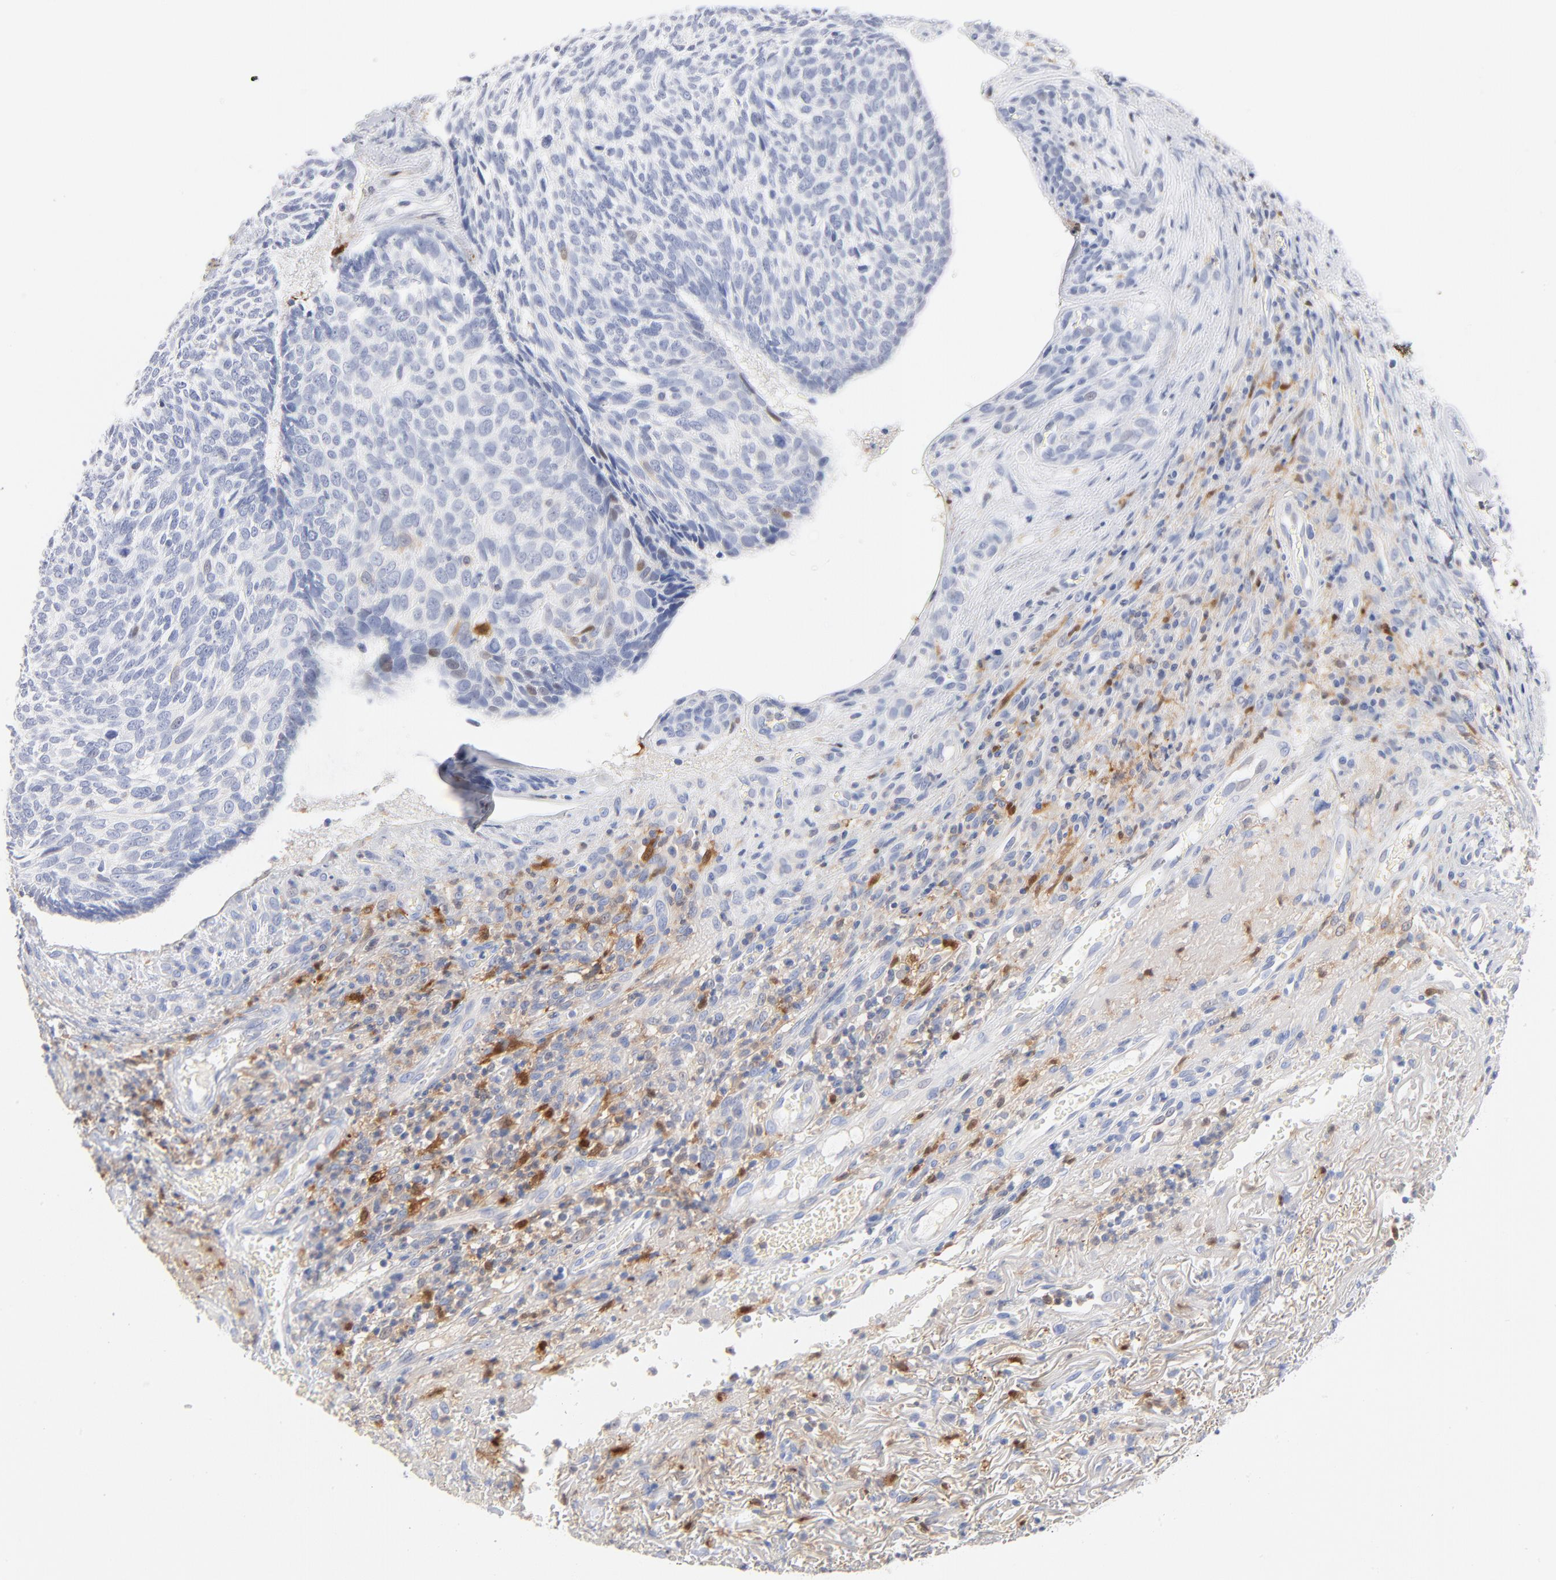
{"staining": {"intensity": "negative", "quantity": "none", "location": "none"}, "tissue": "skin cancer", "cell_type": "Tumor cells", "image_type": "cancer", "snomed": [{"axis": "morphology", "description": "Basal cell carcinoma"}, {"axis": "topography", "description": "Skin"}], "caption": "A micrograph of skin basal cell carcinoma stained for a protein reveals no brown staining in tumor cells. (Brightfield microscopy of DAB (3,3'-diaminobenzidine) immunohistochemistry (IHC) at high magnification).", "gene": "IFIT2", "patient": {"sex": "male", "age": 72}}